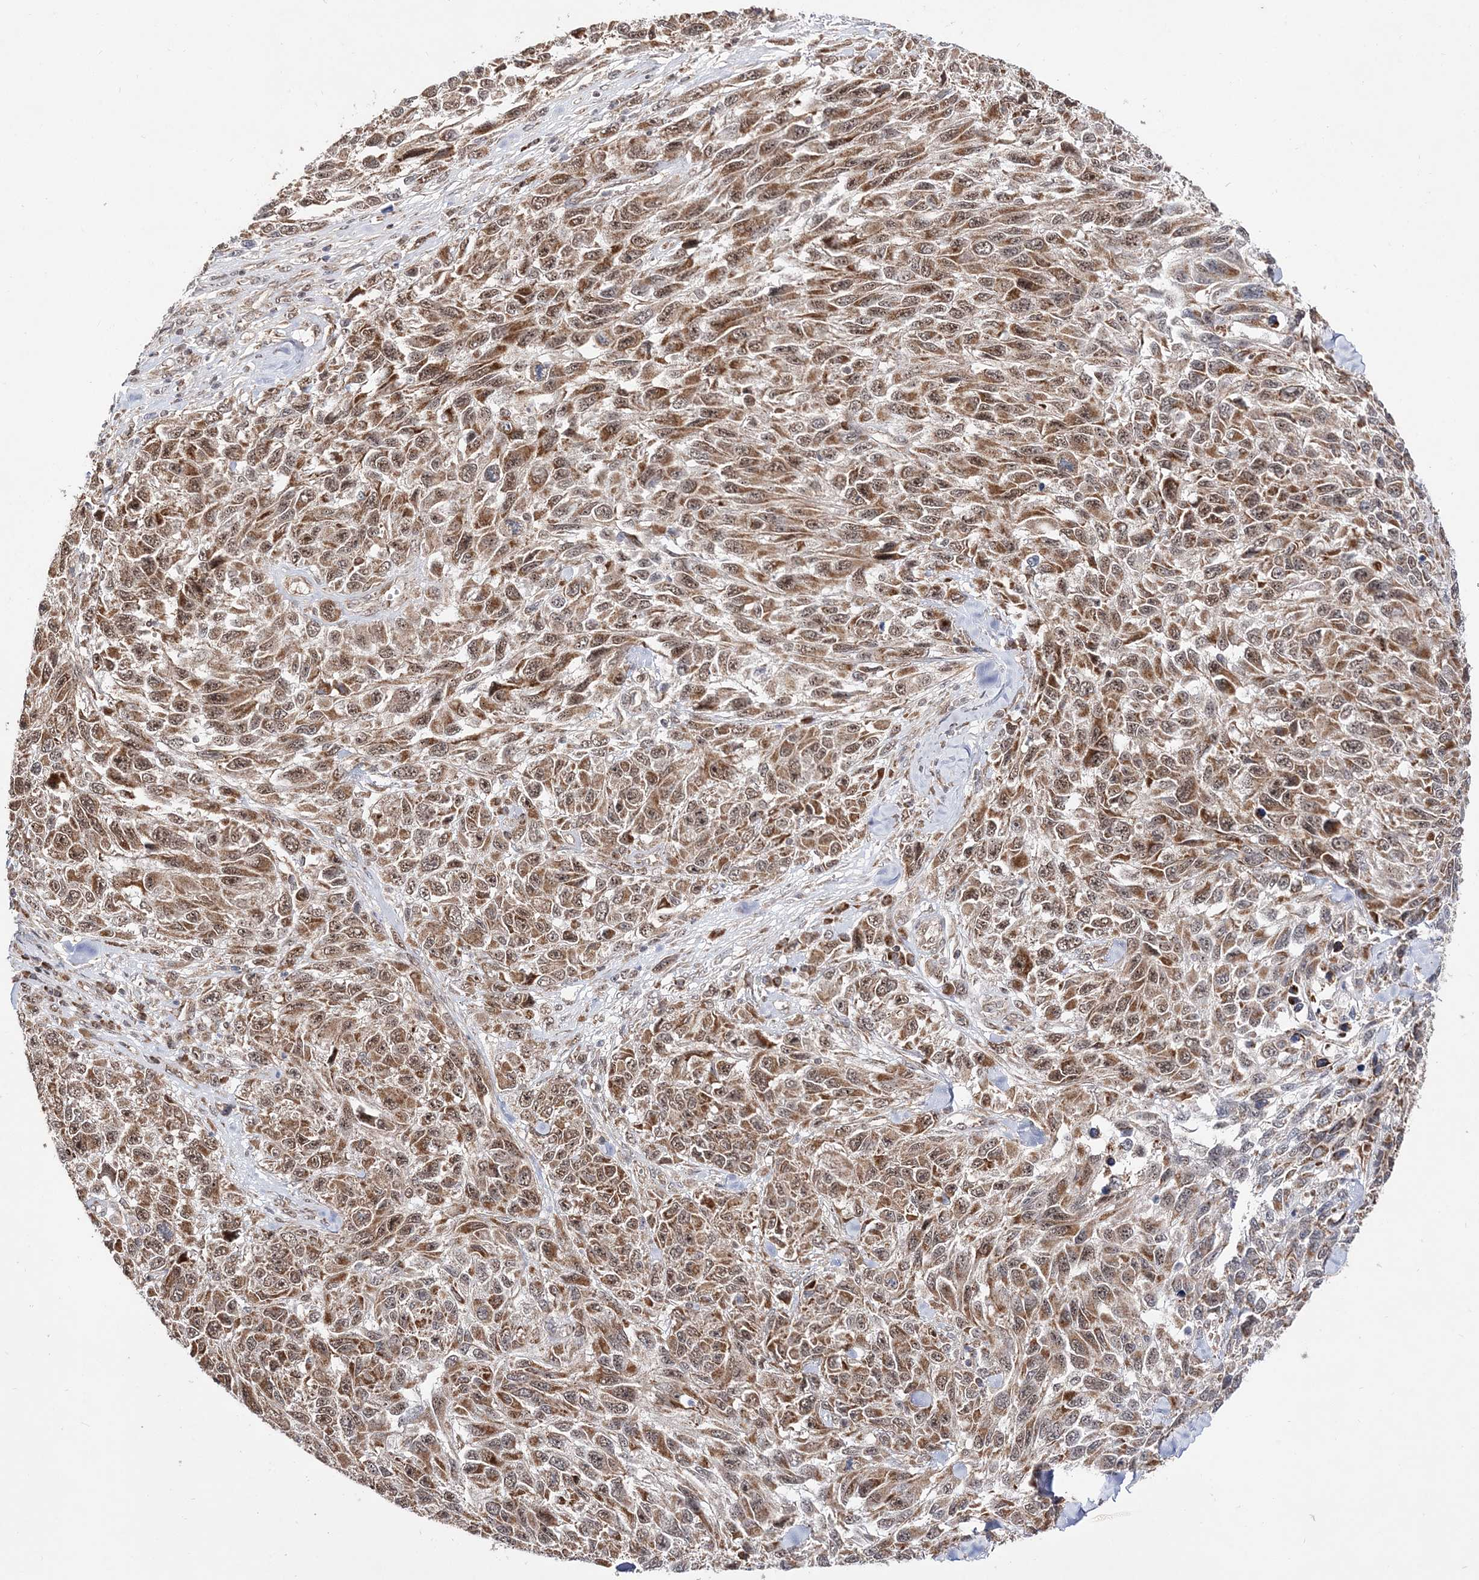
{"staining": {"intensity": "moderate", "quantity": ">75%", "location": "cytoplasmic/membranous,nuclear"}, "tissue": "melanoma", "cell_type": "Tumor cells", "image_type": "cancer", "snomed": [{"axis": "morphology", "description": "Malignant melanoma, NOS"}, {"axis": "topography", "description": "Skin"}], "caption": "Malignant melanoma tissue shows moderate cytoplasmic/membranous and nuclear positivity in approximately >75% of tumor cells", "gene": "DALRD3", "patient": {"sex": "female", "age": 96}}